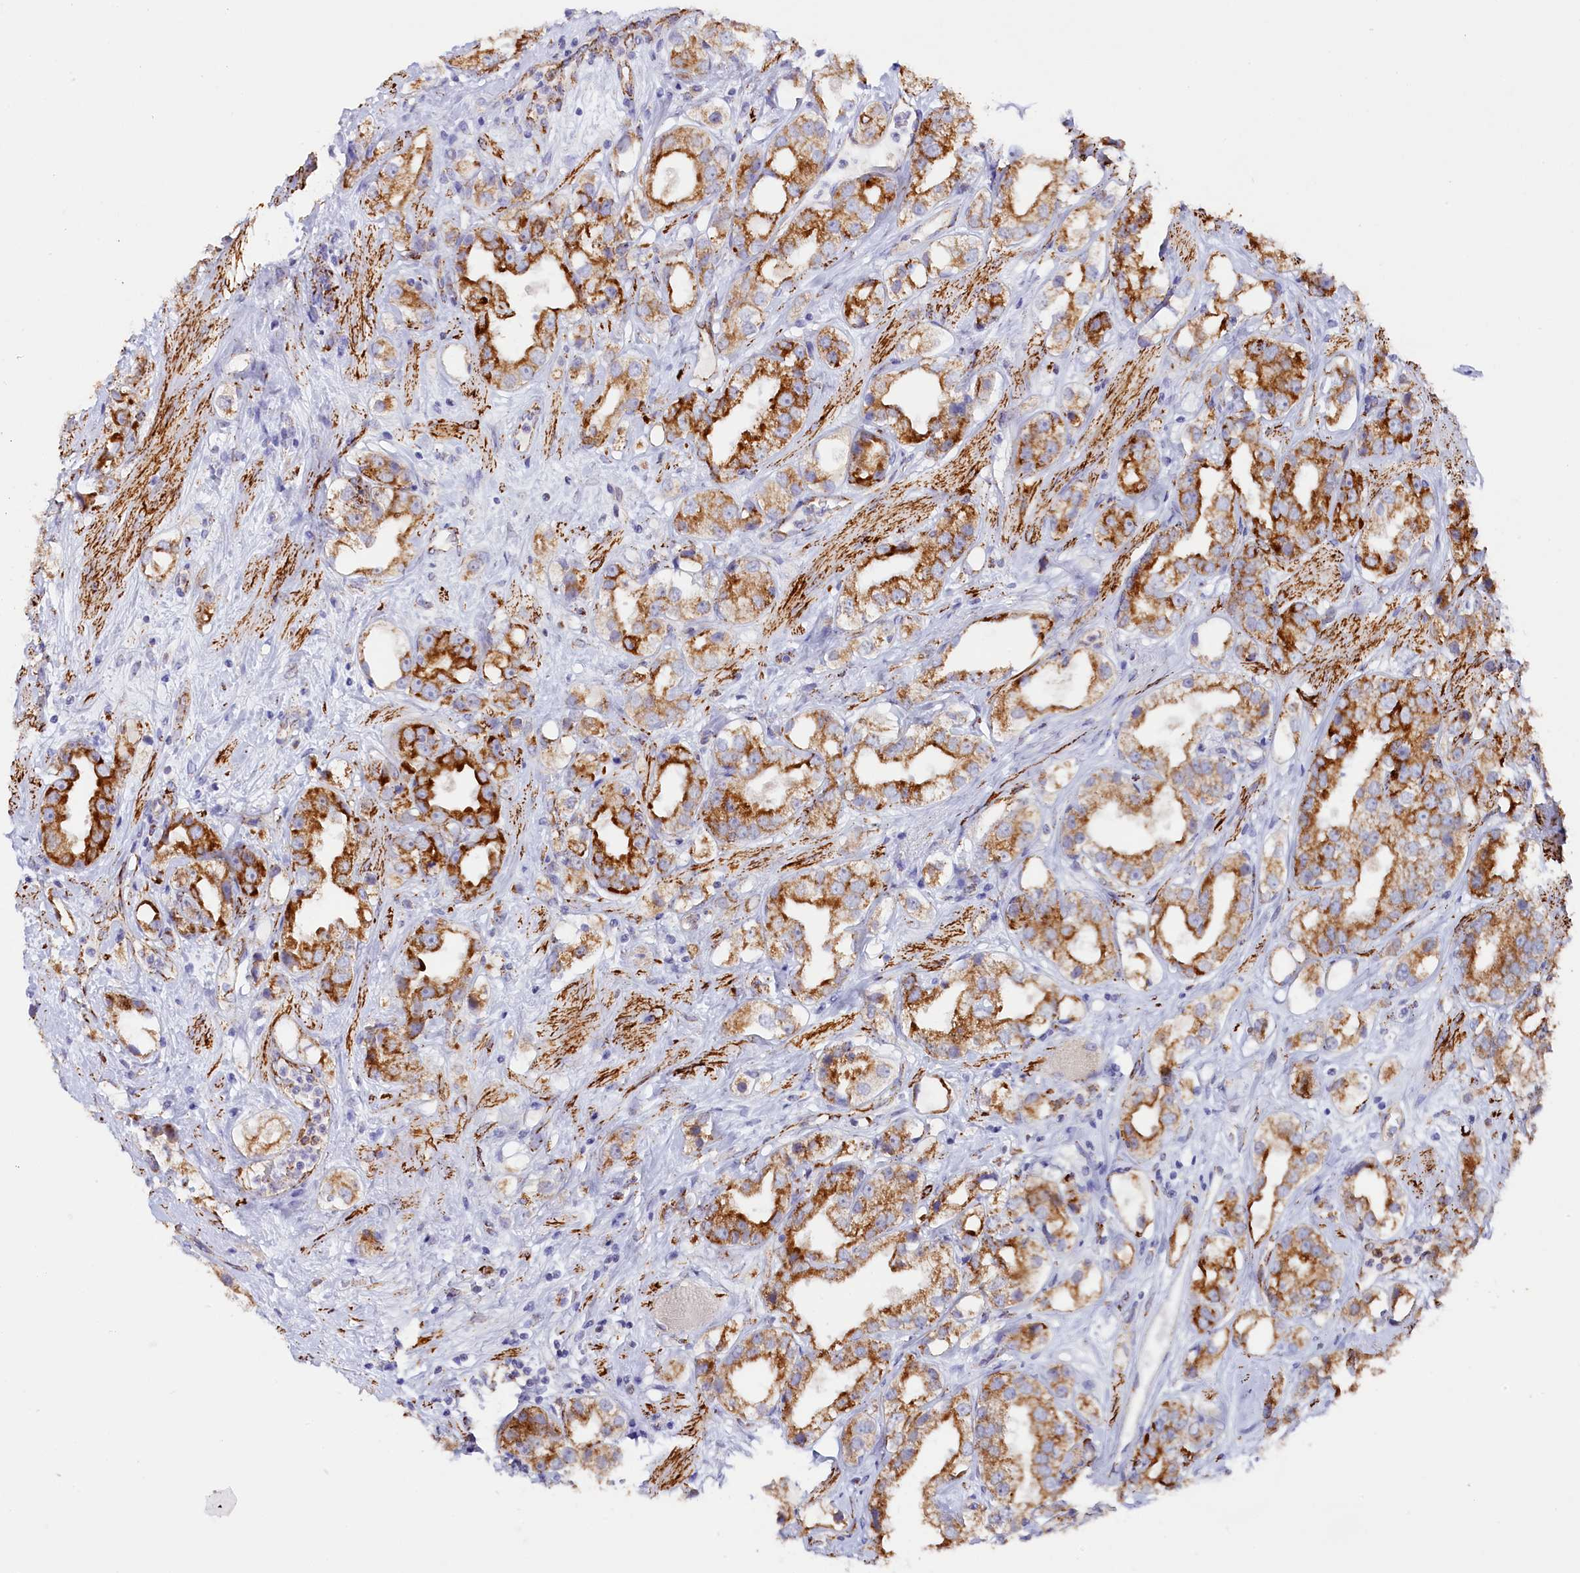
{"staining": {"intensity": "strong", "quantity": ">75%", "location": "cytoplasmic/membranous"}, "tissue": "prostate cancer", "cell_type": "Tumor cells", "image_type": "cancer", "snomed": [{"axis": "morphology", "description": "Adenocarcinoma, NOS"}, {"axis": "topography", "description": "Prostate"}], "caption": "Protein analysis of prostate cancer tissue exhibits strong cytoplasmic/membranous positivity in approximately >75% of tumor cells. The protein of interest is shown in brown color, while the nuclei are stained blue.", "gene": "AKTIP", "patient": {"sex": "male", "age": 79}}